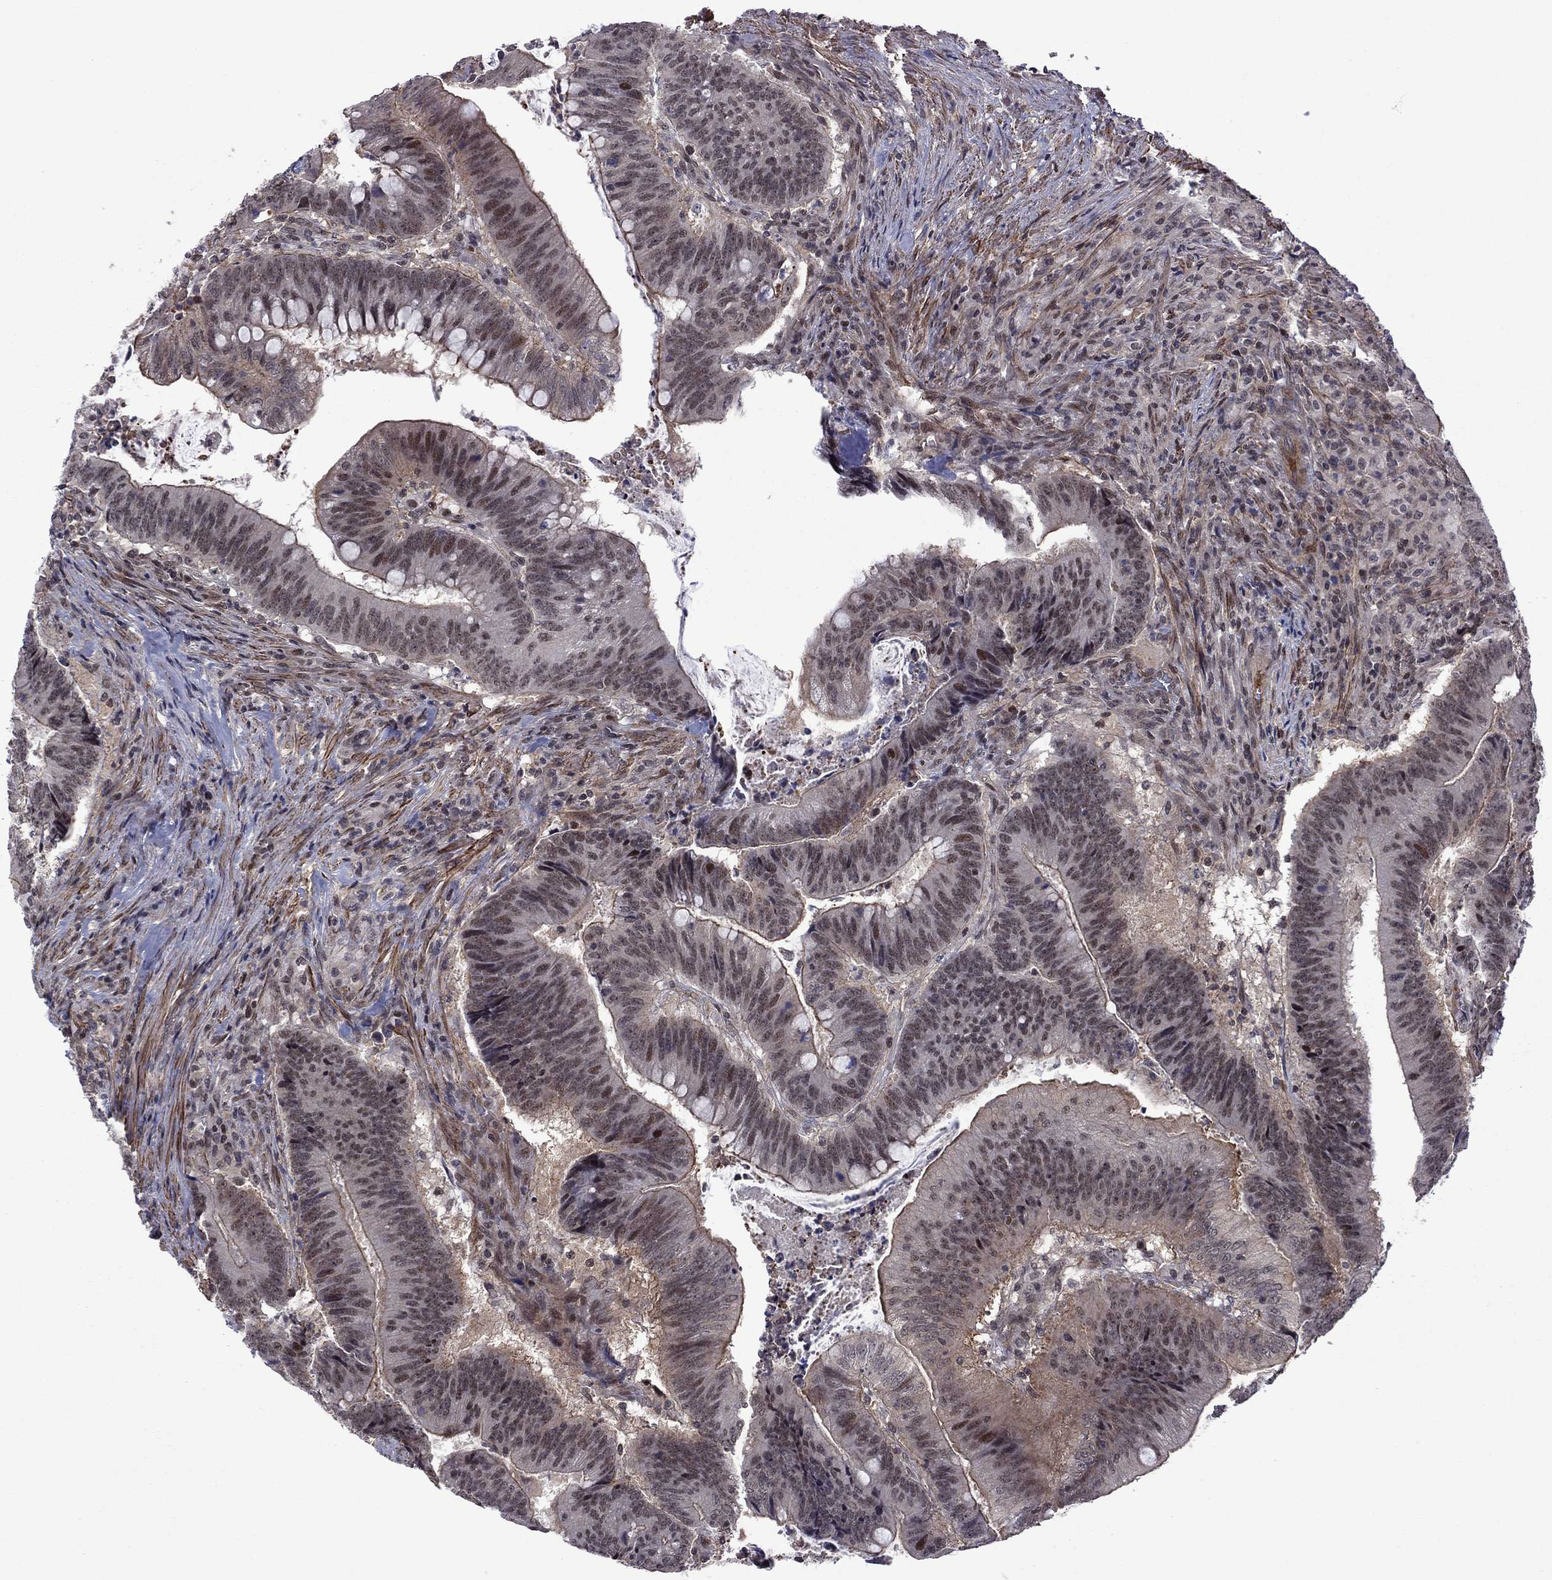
{"staining": {"intensity": "moderate", "quantity": "25%-75%", "location": "nuclear"}, "tissue": "colorectal cancer", "cell_type": "Tumor cells", "image_type": "cancer", "snomed": [{"axis": "morphology", "description": "Adenocarcinoma, NOS"}, {"axis": "topography", "description": "Colon"}], "caption": "IHC (DAB (3,3'-diaminobenzidine)) staining of human colorectal adenocarcinoma demonstrates moderate nuclear protein positivity in approximately 25%-75% of tumor cells. (Brightfield microscopy of DAB IHC at high magnification).", "gene": "BRF1", "patient": {"sex": "female", "age": 87}}